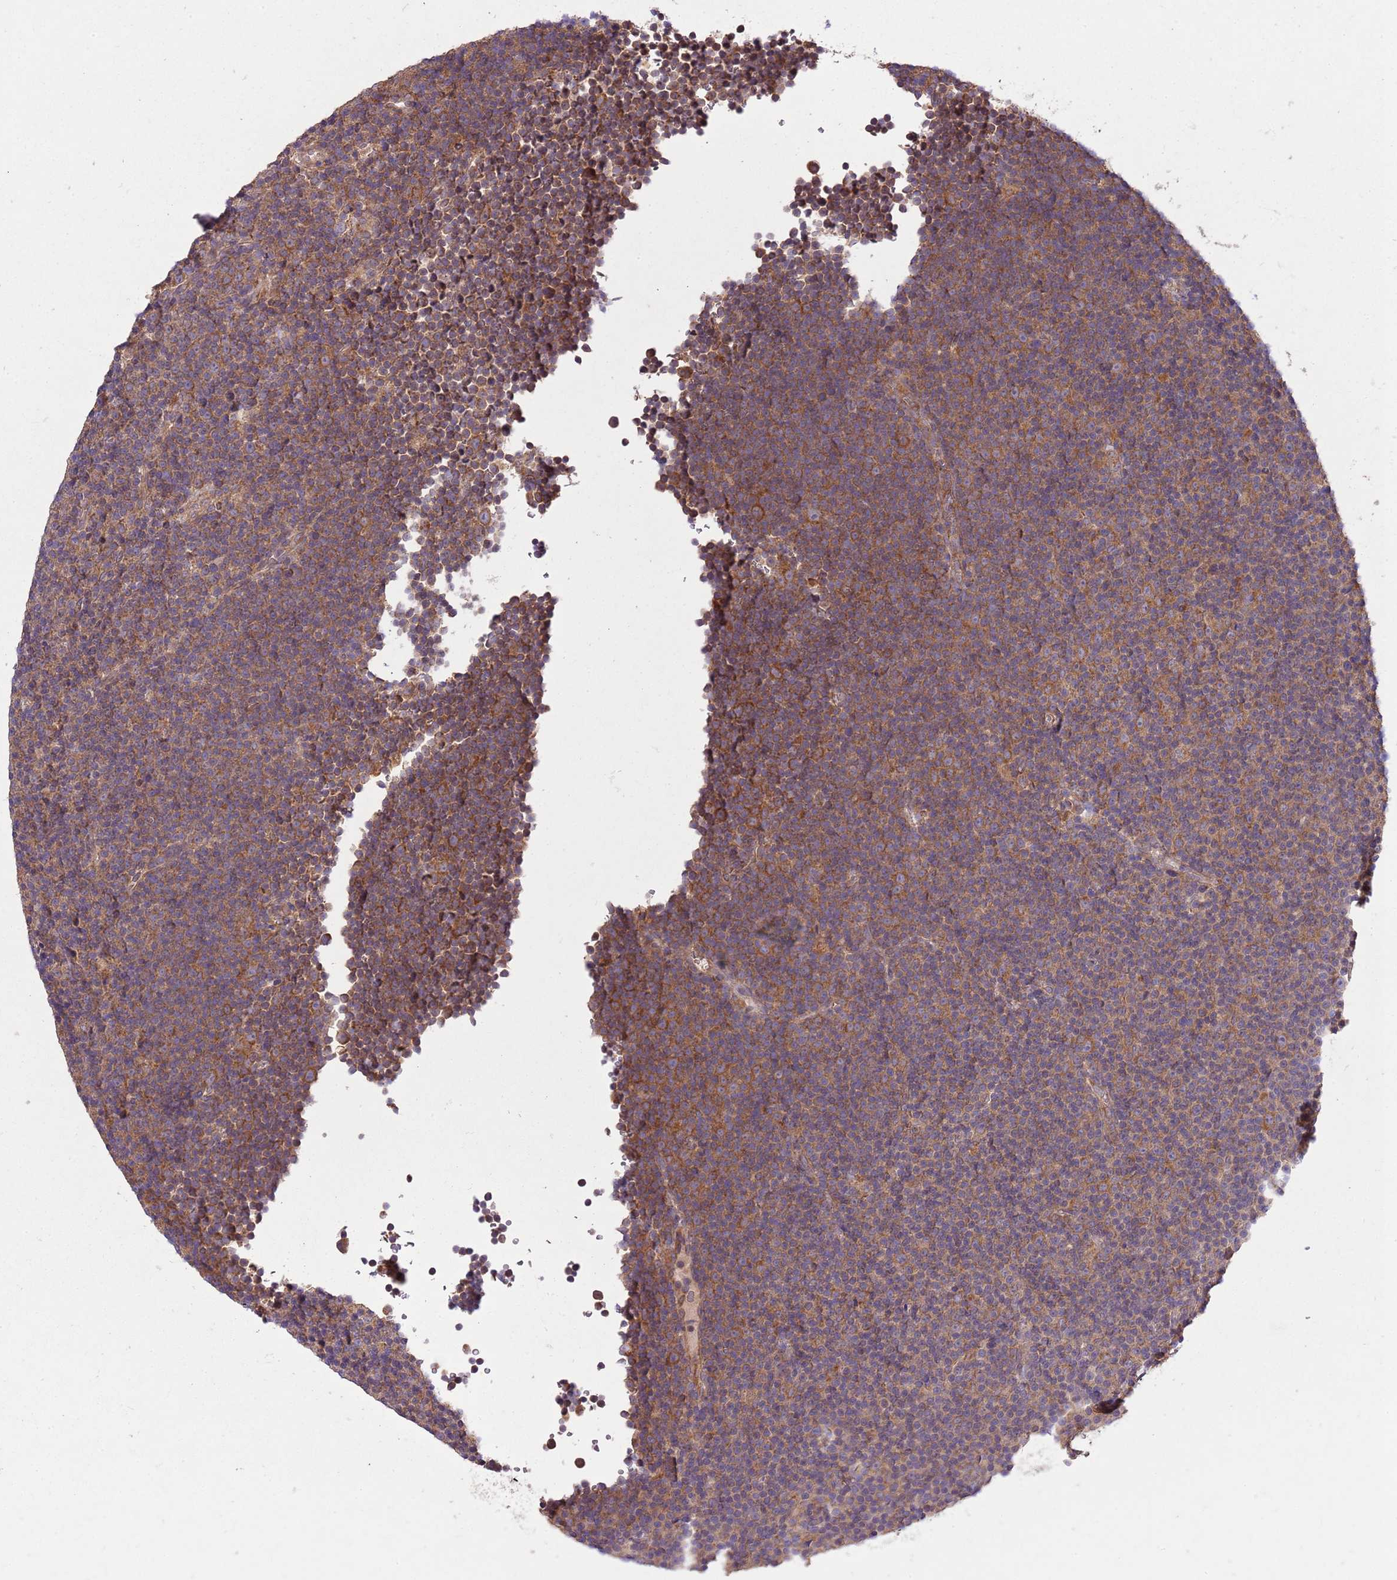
{"staining": {"intensity": "moderate", "quantity": ">75%", "location": "cytoplasmic/membranous"}, "tissue": "lymphoma", "cell_type": "Tumor cells", "image_type": "cancer", "snomed": [{"axis": "morphology", "description": "Malignant lymphoma, non-Hodgkin's type, Low grade"}, {"axis": "topography", "description": "Lymph node"}], "caption": "A high-resolution histopathology image shows IHC staining of lymphoma, which exhibits moderate cytoplasmic/membranous expression in about >75% of tumor cells. (DAB (3,3'-diaminobenzidine) = brown stain, brightfield microscopy at high magnification).", "gene": "MFNG", "patient": {"sex": "female", "age": 67}}